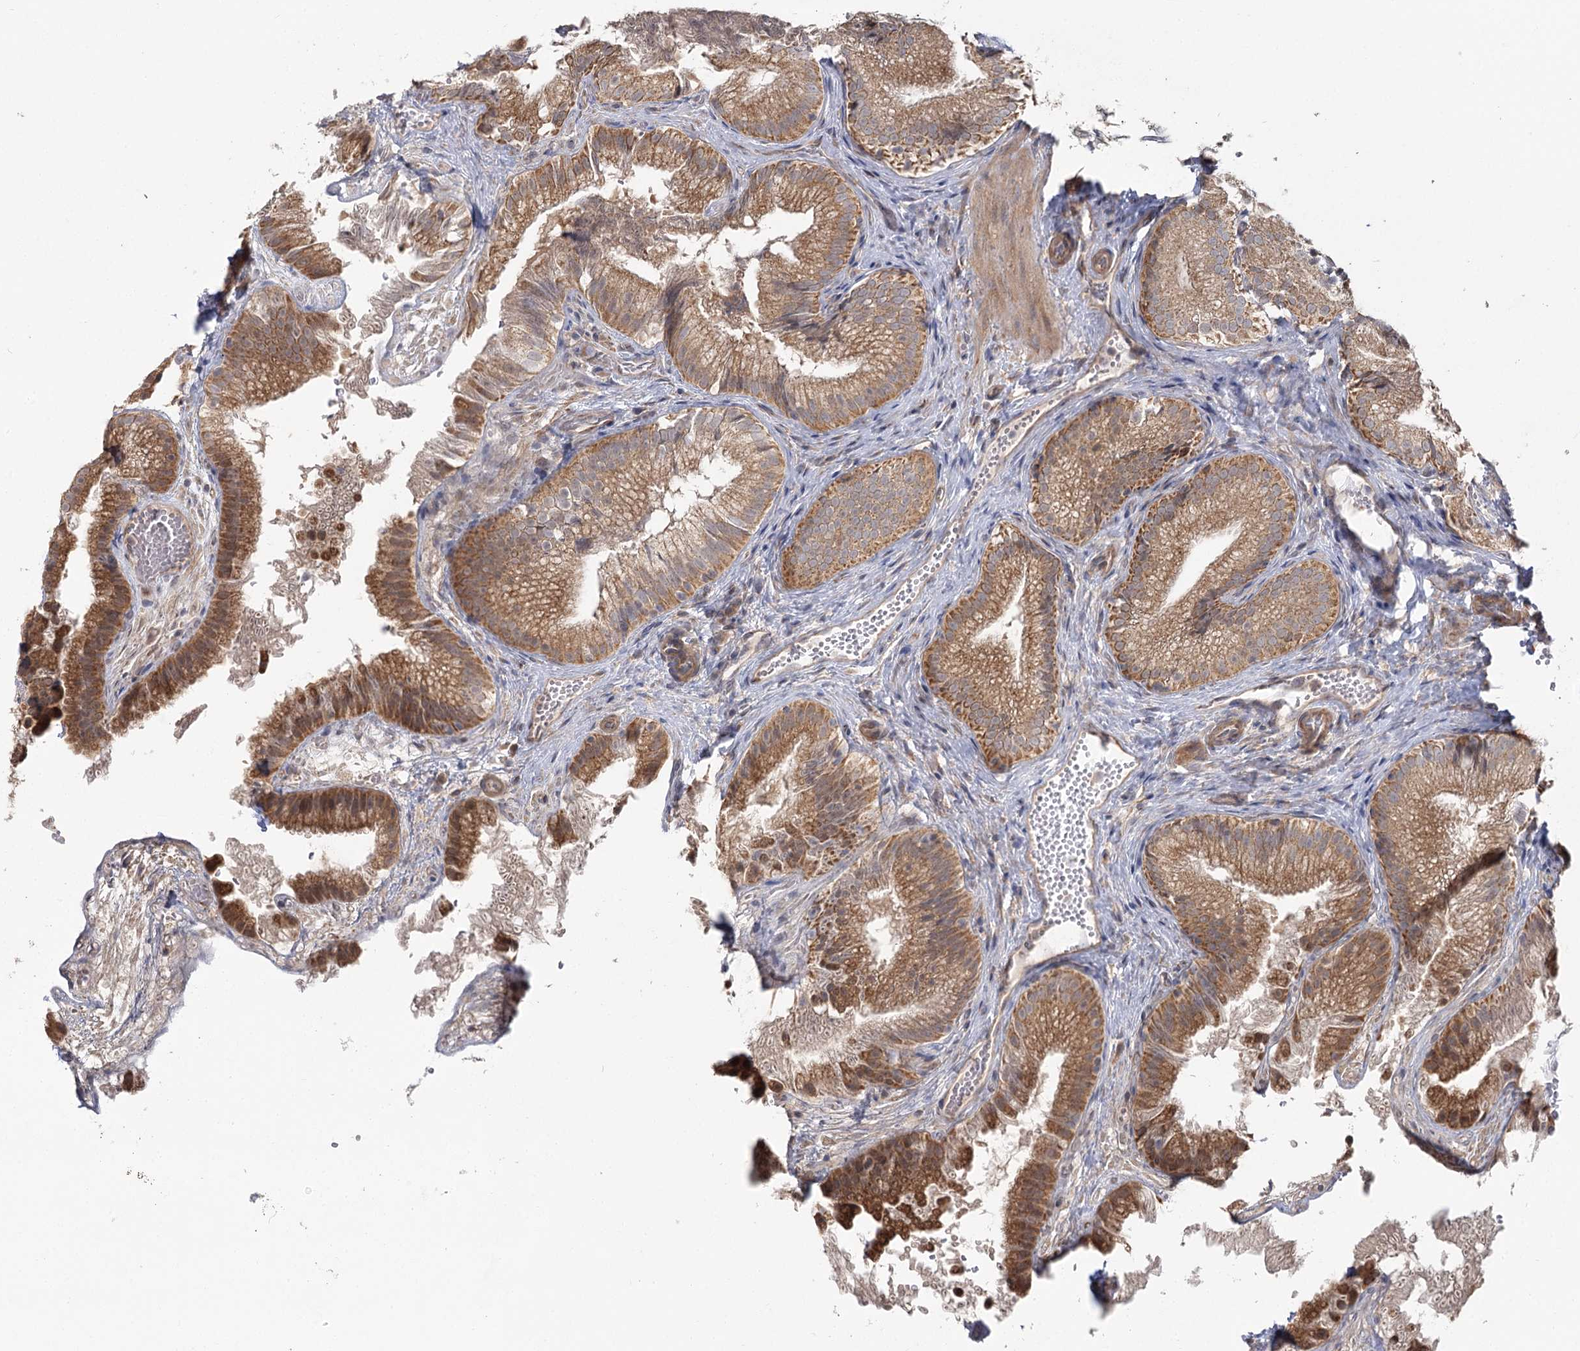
{"staining": {"intensity": "moderate", "quantity": ">75%", "location": "cytoplasmic/membranous"}, "tissue": "gallbladder", "cell_type": "Glandular cells", "image_type": "normal", "snomed": [{"axis": "morphology", "description": "Normal tissue, NOS"}, {"axis": "topography", "description": "Gallbladder"}], "caption": "Protein staining of normal gallbladder displays moderate cytoplasmic/membranous positivity in approximately >75% of glandular cells. The staining is performed using DAB brown chromogen to label protein expression. The nuclei are counter-stained blue using hematoxylin.", "gene": "TBC1D9B", "patient": {"sex": "female", "age": 30}}